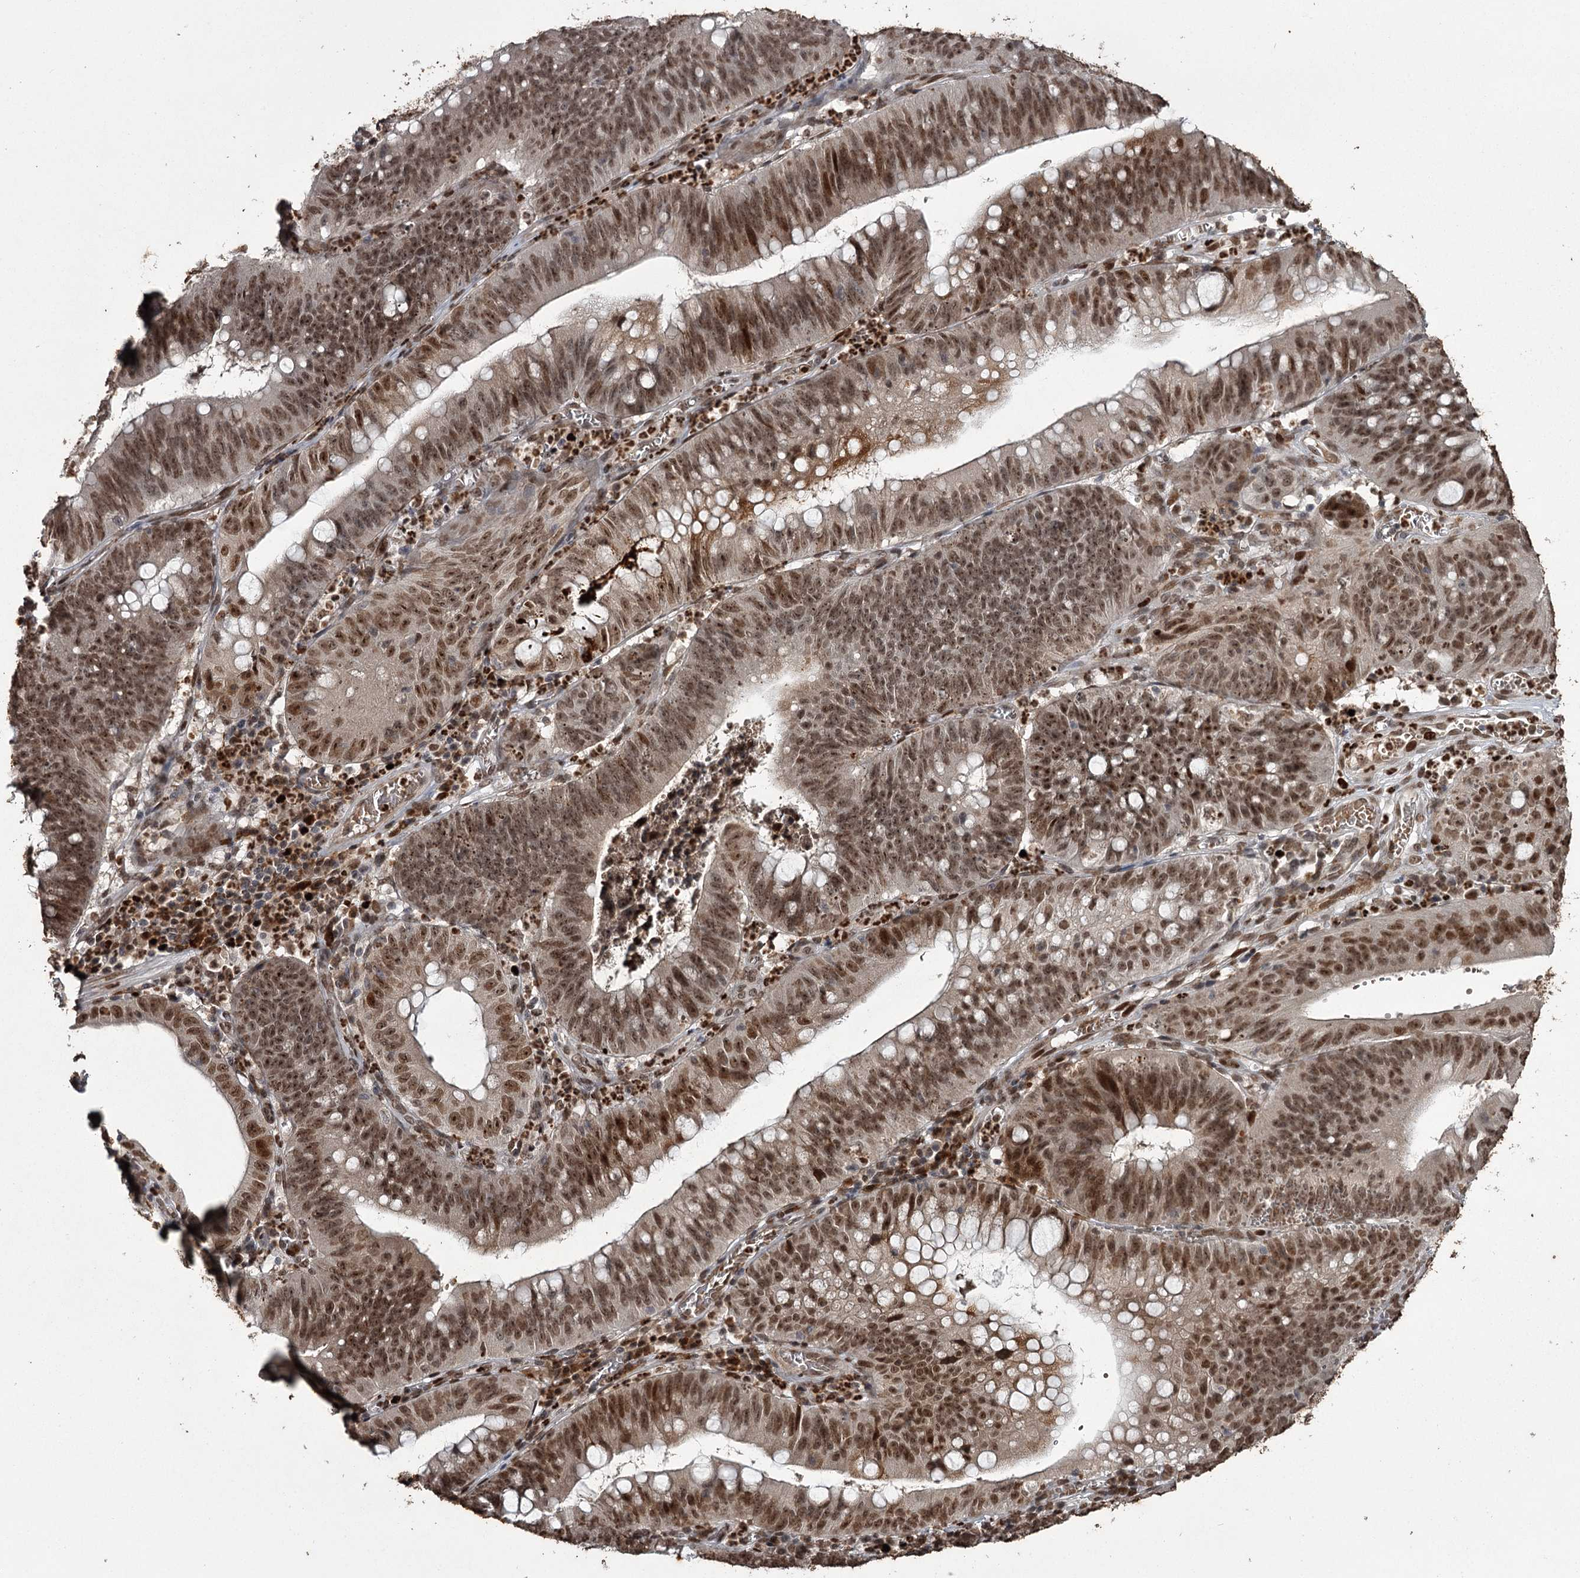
{"staining": {"intensity": "moderate", "quantity": ">75%", "location": "nuclear"}, "tissue": "stomach cancer", "cell_type": "Tumor cells", "image_type": "cancer", "snomed": [{"axis": "morphology", "description": "Adenocarcinoma, NOS"}, {"axis": "topography", "description": "Stomach"}], "caption": "Immunohistochemistry of human adenocarcinoma (stomach) displays medium levels of moderate nuclear staining in approximately >75% of tumor cells.", "gene": "THYN1", "patient": {"sex": "male", "age": 59}}